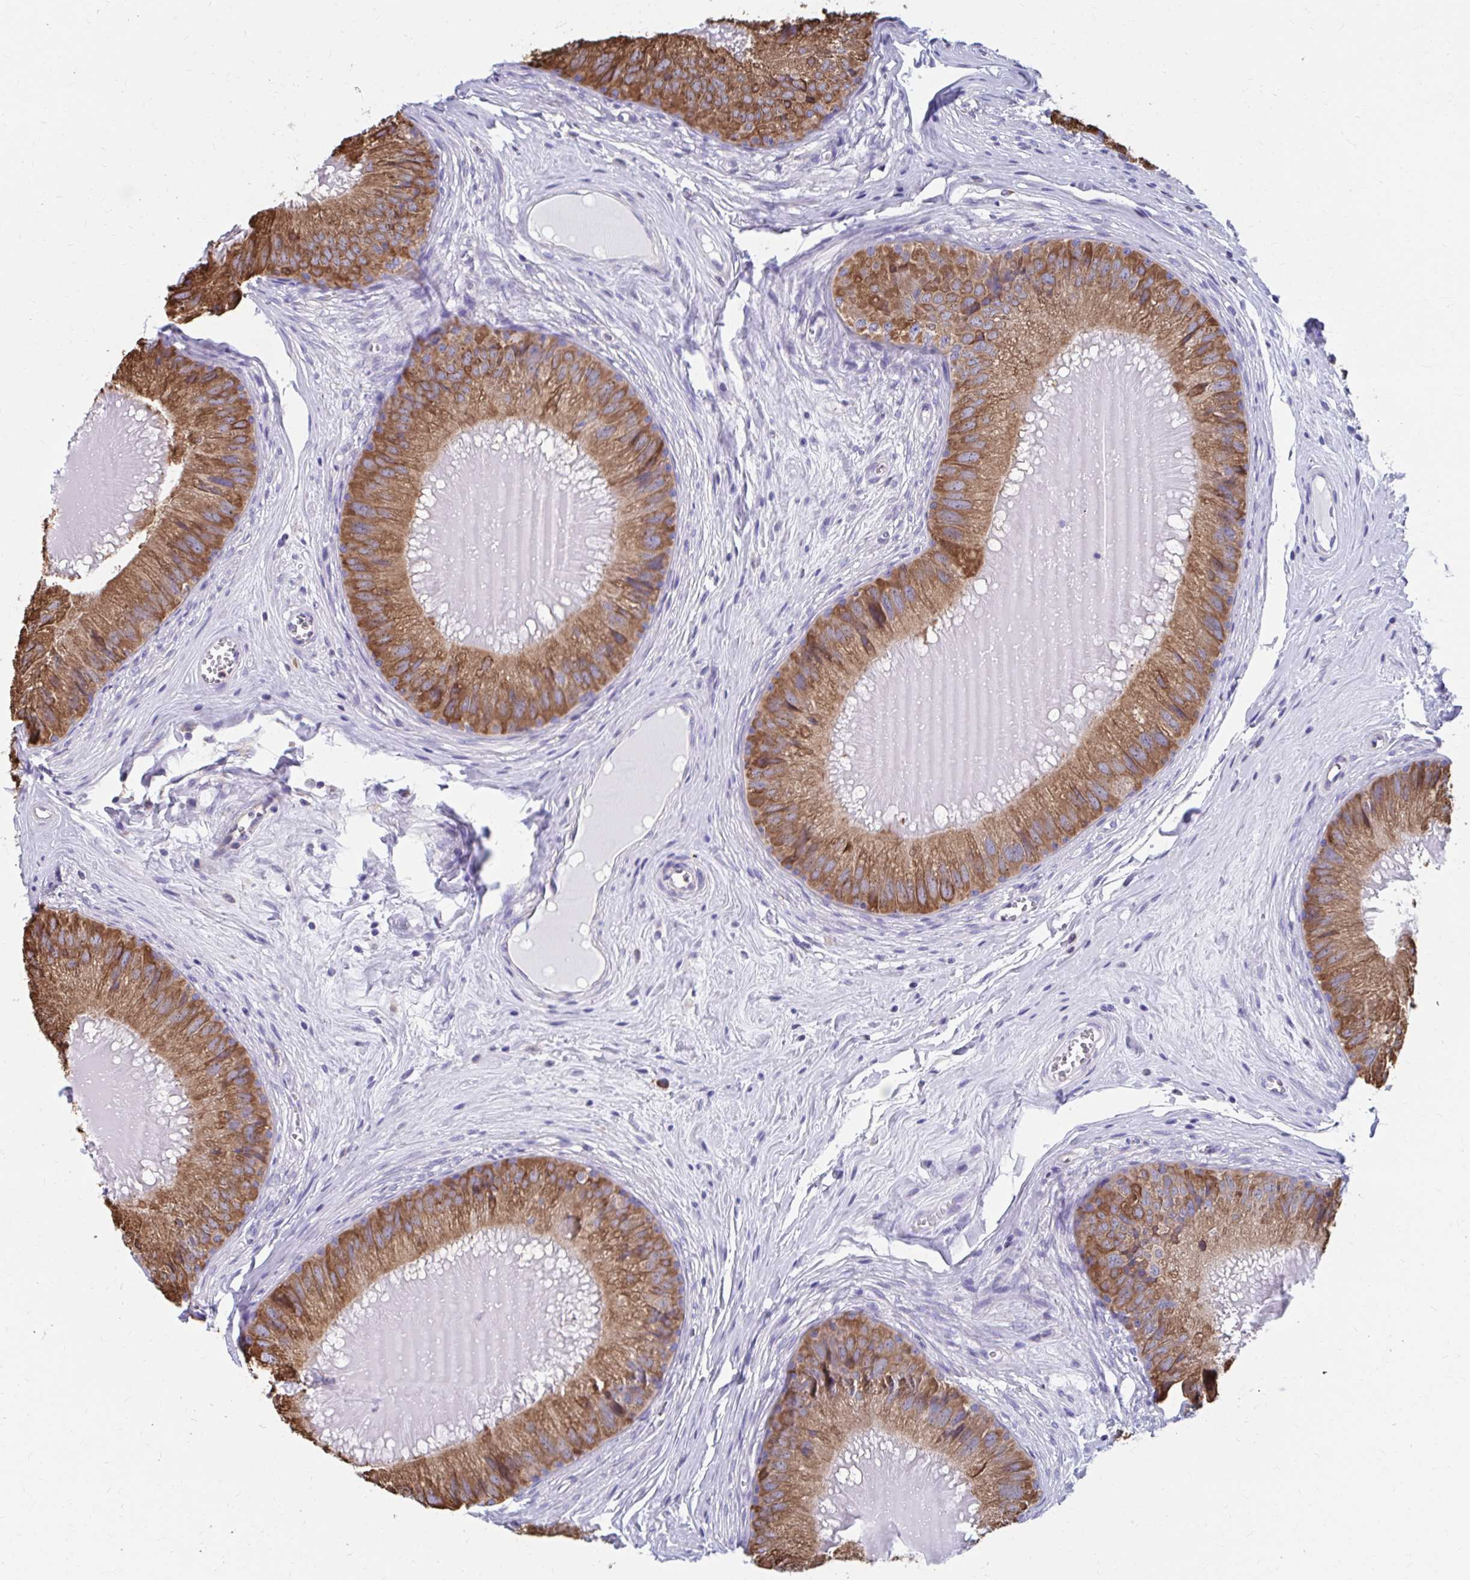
{"staining": {"intensity": "strong", "quantity": ">75%", "location": "cytoplasmic/membranous"}, "tissue": "epididymis", "cell_type": "Glandular cells", "image_type": "normal", "snomed": [{"axis": "morphology", "description": "Normal tissue, NOS"}, {"axis": "topography", "description": "Epididymis, spermatic cord, NOS"}], "caption": "Protein staining exhibits strong cytoplasmic/membranous positivity in about >75% of glandular cells in benign epididymis.", "gene": "FKBP2", "patient": {"sex": "male", "age": 39}}